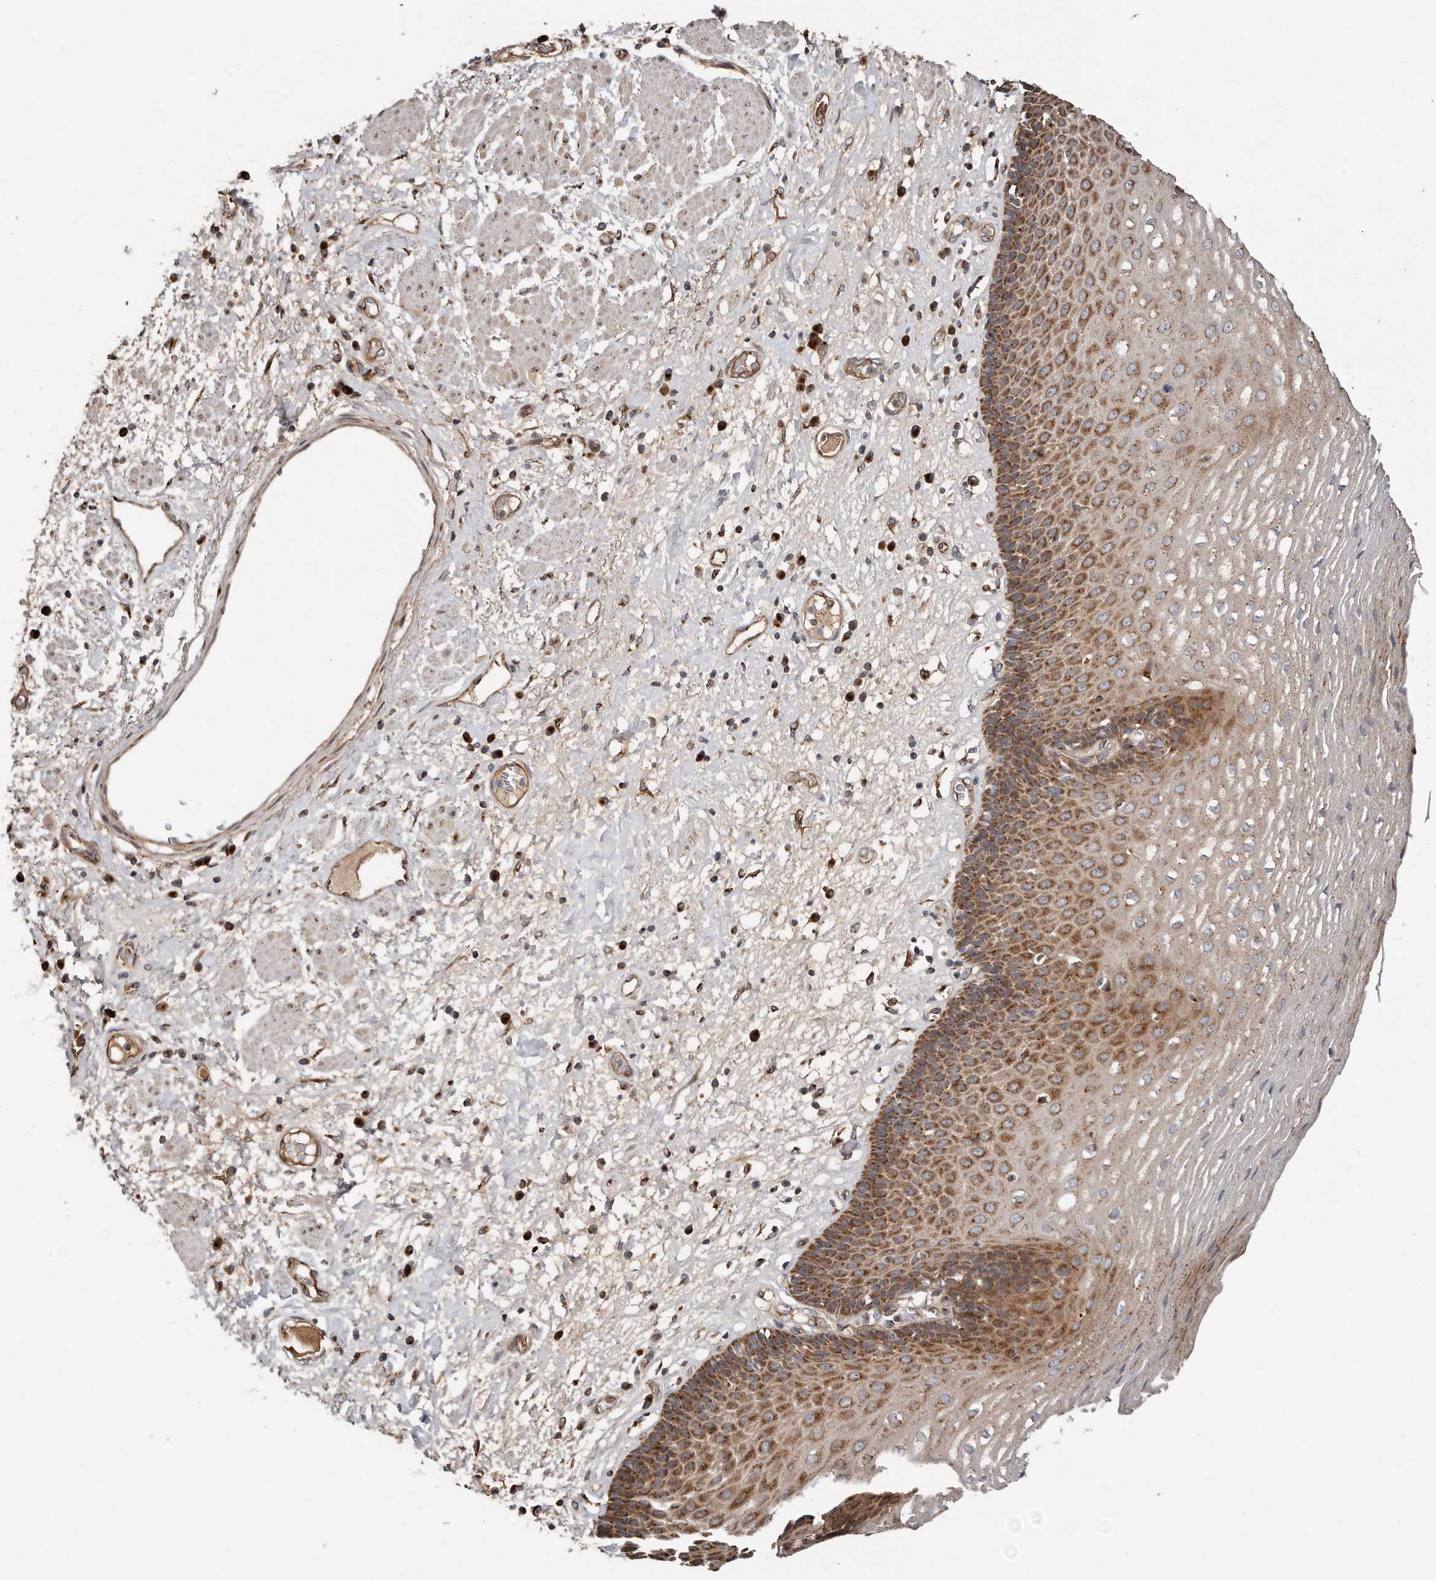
{"staining": {"intensity": "moderate", "quantity": ">75%", "location": "cytoplasmic/membranous"}, "tissue": "esophagus", "cell_type": "Squamous epithelial cells", "image_type": "normal", "snomed": [{"axis": "morphology", "description": "Normal tissue, NOS"}, {"axis": "morphology", "description": "Adenocarcinoma, NOS"}, {"axis": "topography", "description": "Esophagus"}], "caption": "Squamous epithelial cells show medium levels of moderate cytoplasmic/membranous positivity in about >75% of cells in unremarkable human esophagus.", "gene": "COG1", "patient": {"sex": "male", "age": 62}}